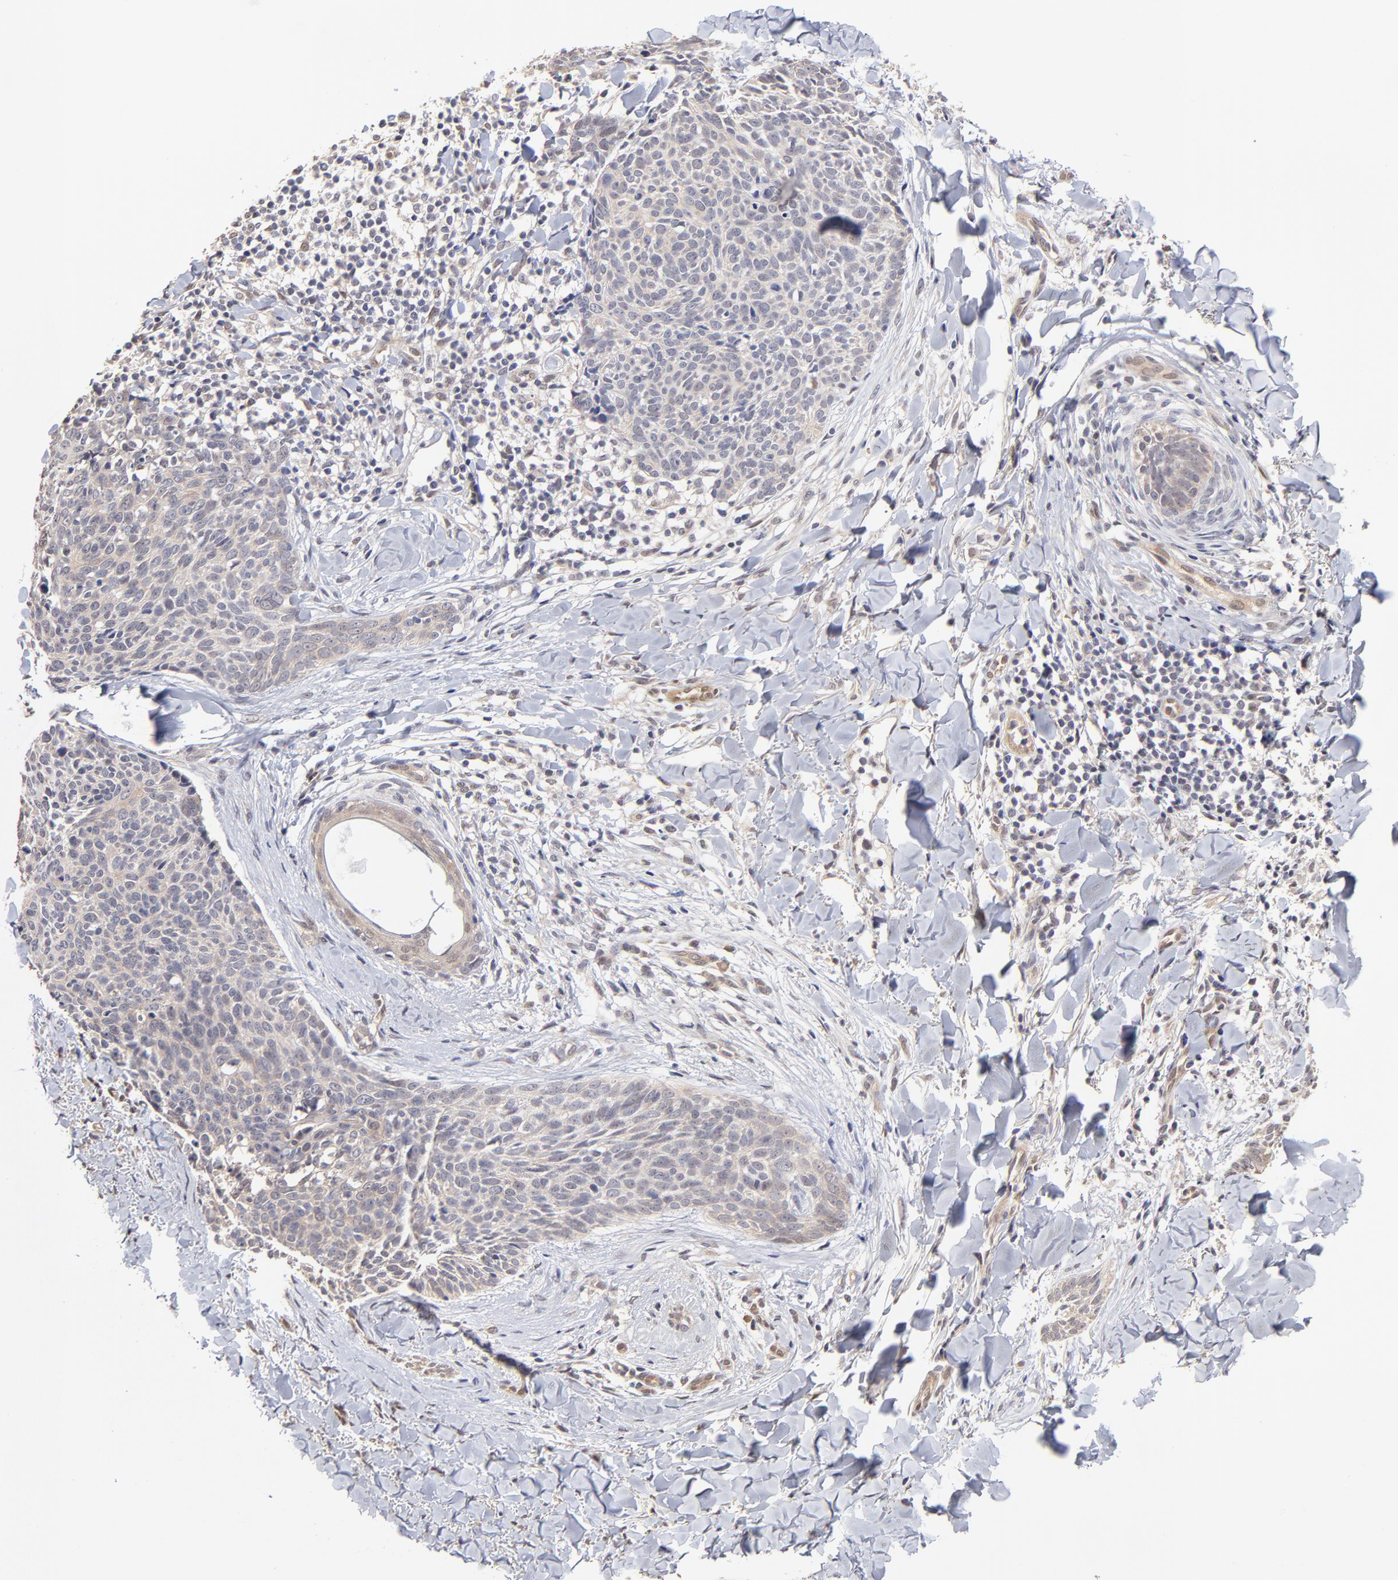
{"staining": {"intensity": "weak", "quantity": ">75%", "location": "cytoplasmic/membranous"}, "tissue": "skin cancer", "cell_type": "Tumor cells", "image_type": "cancer", "snomed": [{"axis": "morphology", "description": "Normal tissue, NOS"}, {"axis": "morphology", "description": "Basal cell carcinoma"}, {"axis": "topography", "description": "Skin"}], "caption": "Skin basal cell carcinoma stained with a brown dye exhibits weak cytoplasmic/membranous positive expression in approximately >75% of tumor cells.", "gene": "ZNF10", "patient": {"sex": "female", "age": 57}}